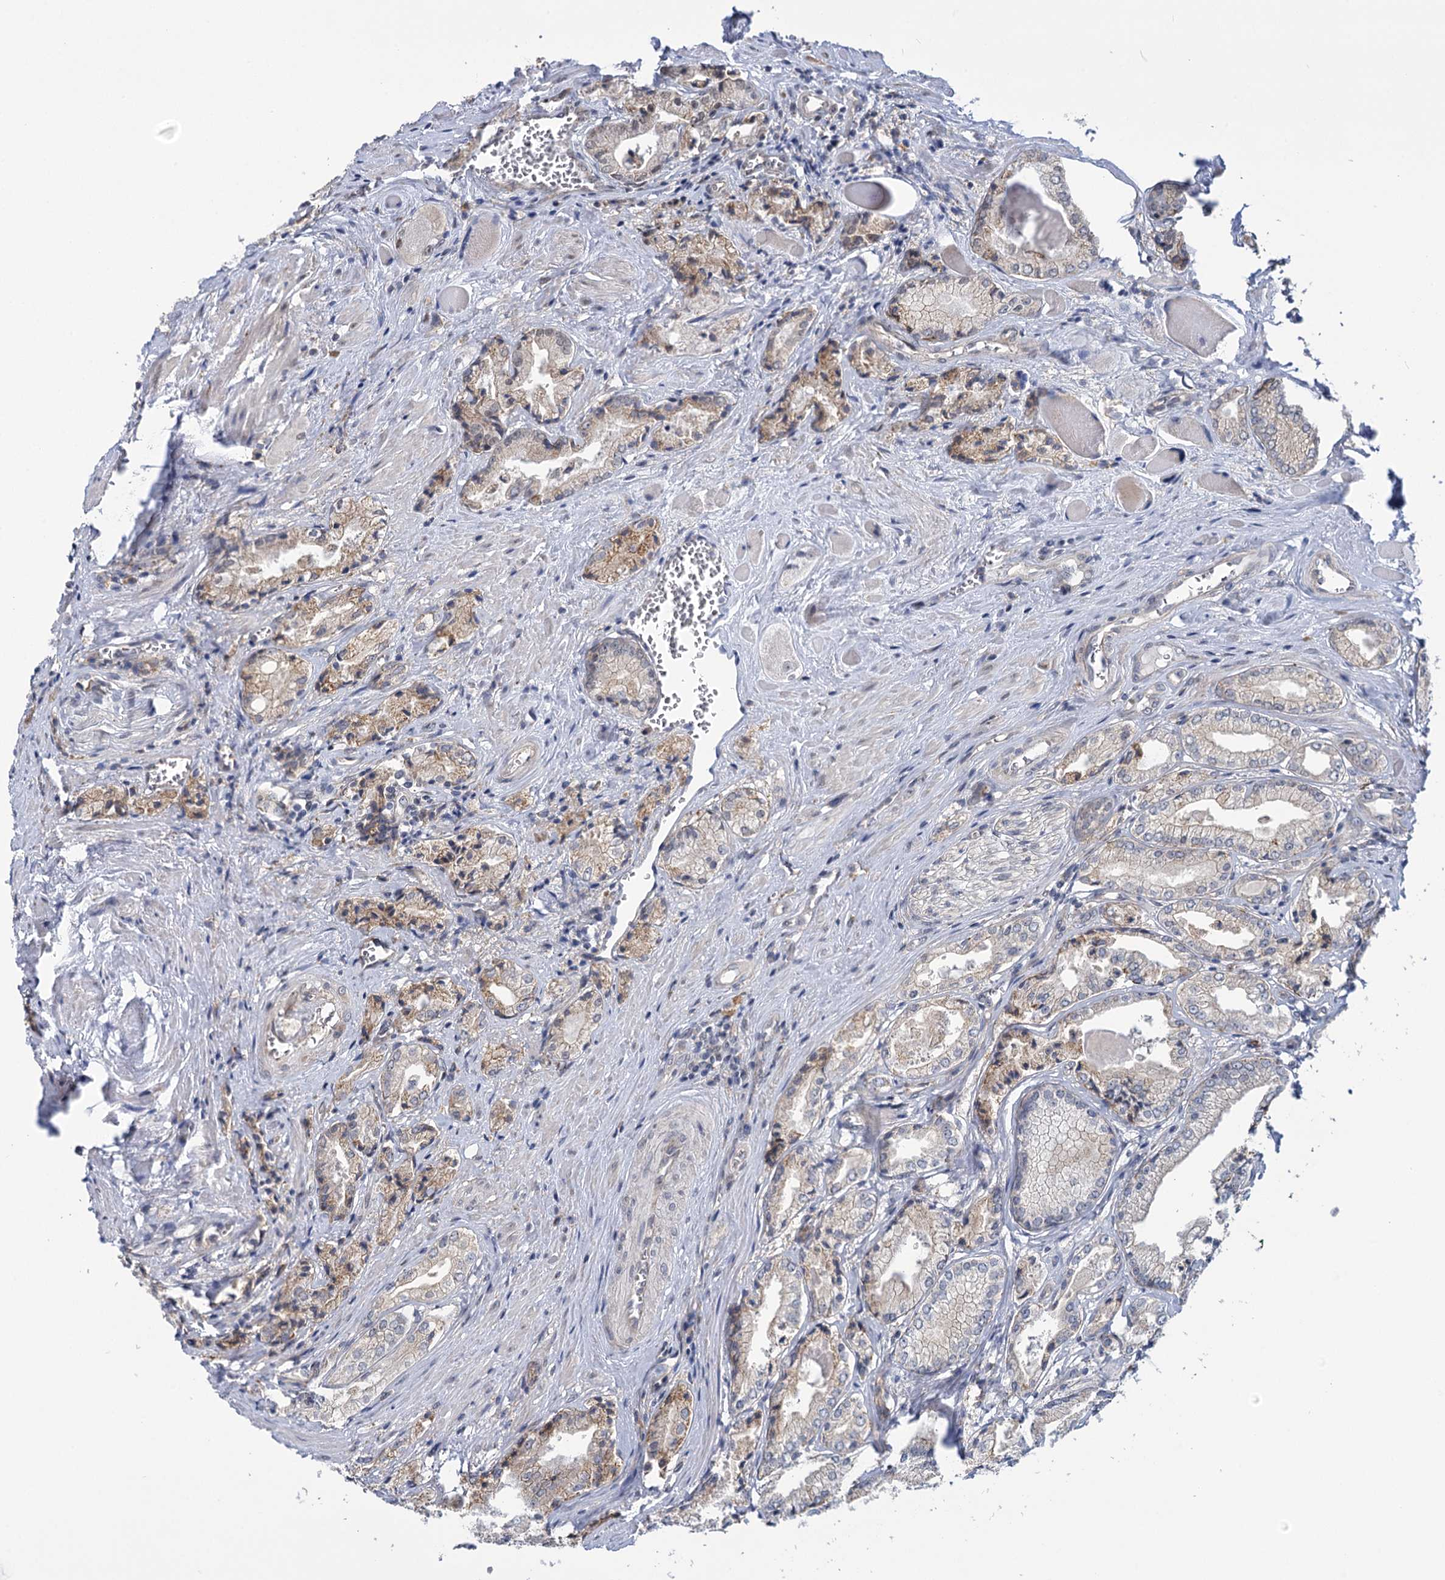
{"staining": {"intensity": "weak", "quantity": "25%-75%", "location": "cytoplasmic/membranous"}, "tissue": "prostate cancer", "cell_type": "Tumor cells", "image_type": "cancer", "snomed": [{"axis": "morphology", "description": "Adenocarcinoma, Low grade"}, {"axis": "topography", "description": "Prostate"}], "caption": "The immunohistochemical stain highlights weak cytoplasmic/membranous positivity in tumor cells of prostate cancer tissue.", "gene": "MBLAC2", "patient": {"sex": "male", "age": 60}}